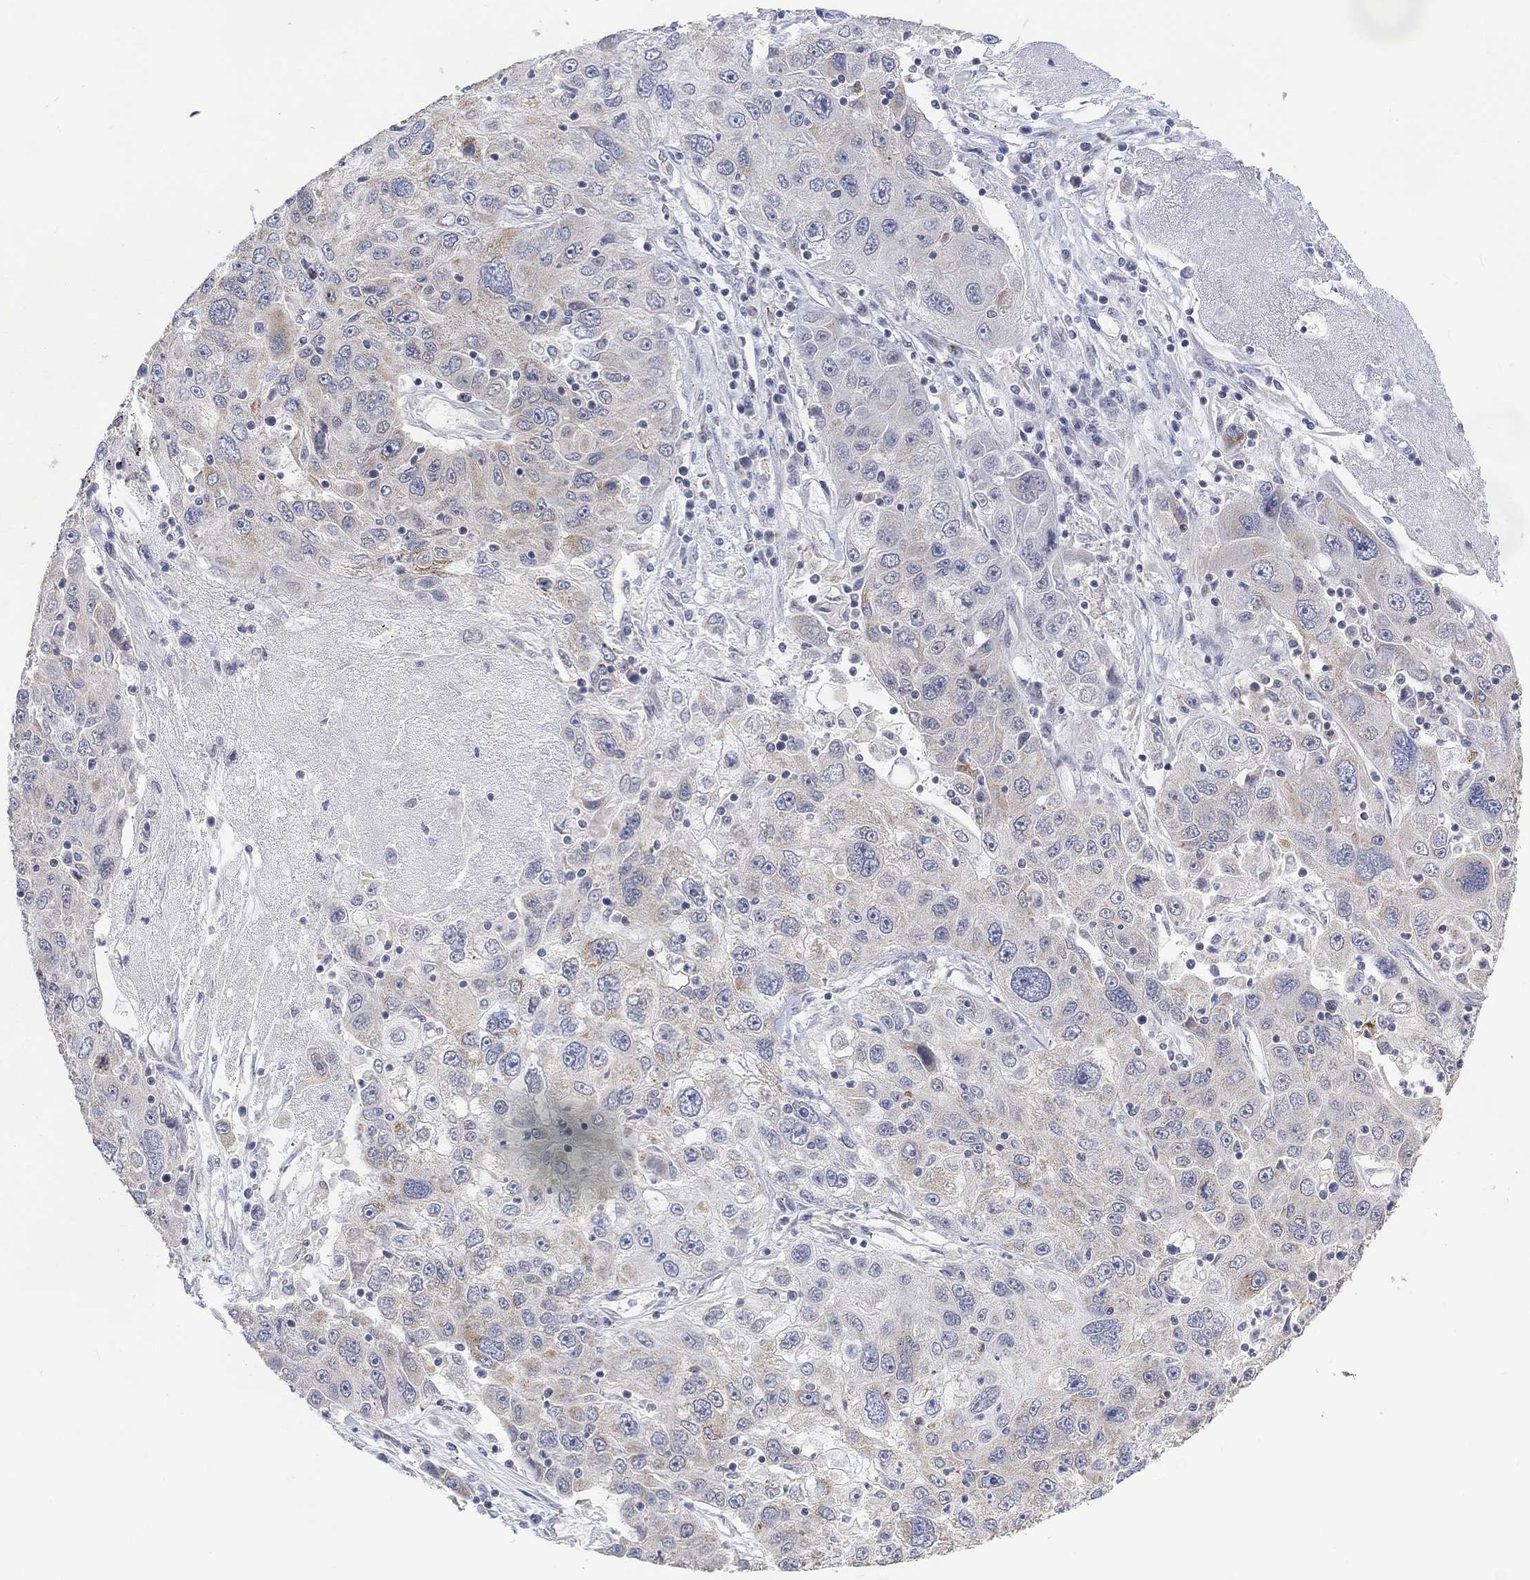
{"staining": {"intensity": "weak", "quantity": "<25%", "location": "cytoplasmic/membranous"}, "tissue": "stomach cancer", "cell_type": "Tumor cells", "image_type": "cancer", "snomed": [{"axis": "morphology", "description": "Adenocarcinoma, NOS"}, {"axis": "topography", "description": "Stomach"}], "caption": "This is an IHC micrograph of stomach cancer (adenocarcinoma). There is no staining in tumor cells.", "gene": "SLC48A1", "patient": {"sex": "male", "age": 56}}